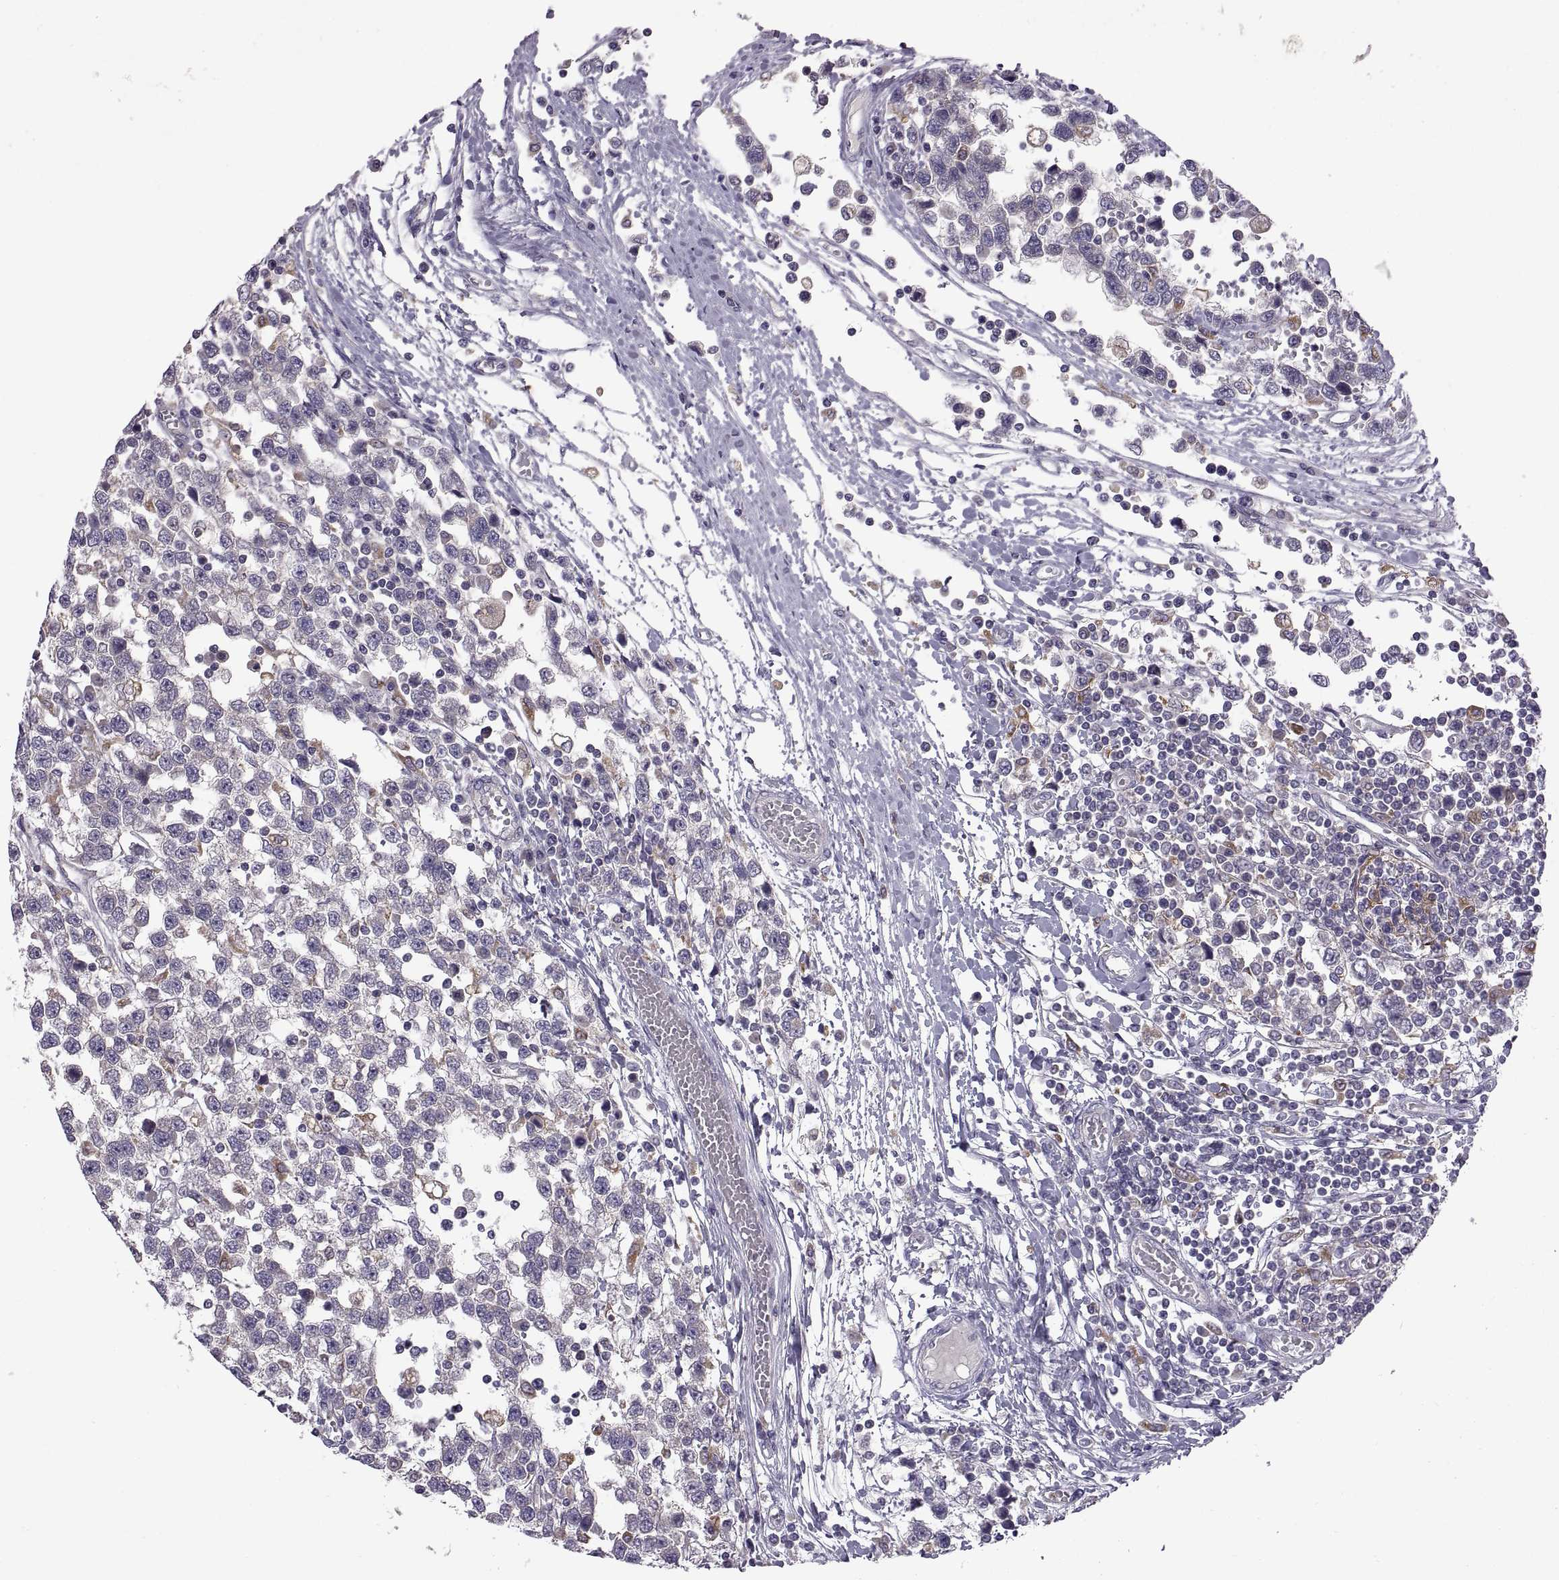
{"staining": {"intensity": "moderate", "quantity": "<25%", "location": "cytoplasmic/membranous"}, "tissue": "testis cancer", "cell_type": "Tumor cells", "image_type": "cancer", "snomed": [{"axis": "morphology", "description": "Seminoma, NOS"}, {"axis": "topography", "description": "Testis"}], "caption": "Testis cancer (seminoma) was stained to show a protein in brown. There is low levels of moderate cytoplasmic/membranous positivity in about <25% of tumor cells.", "gene": "ARSL", "patient": {"sex": "male", "age": 34}}